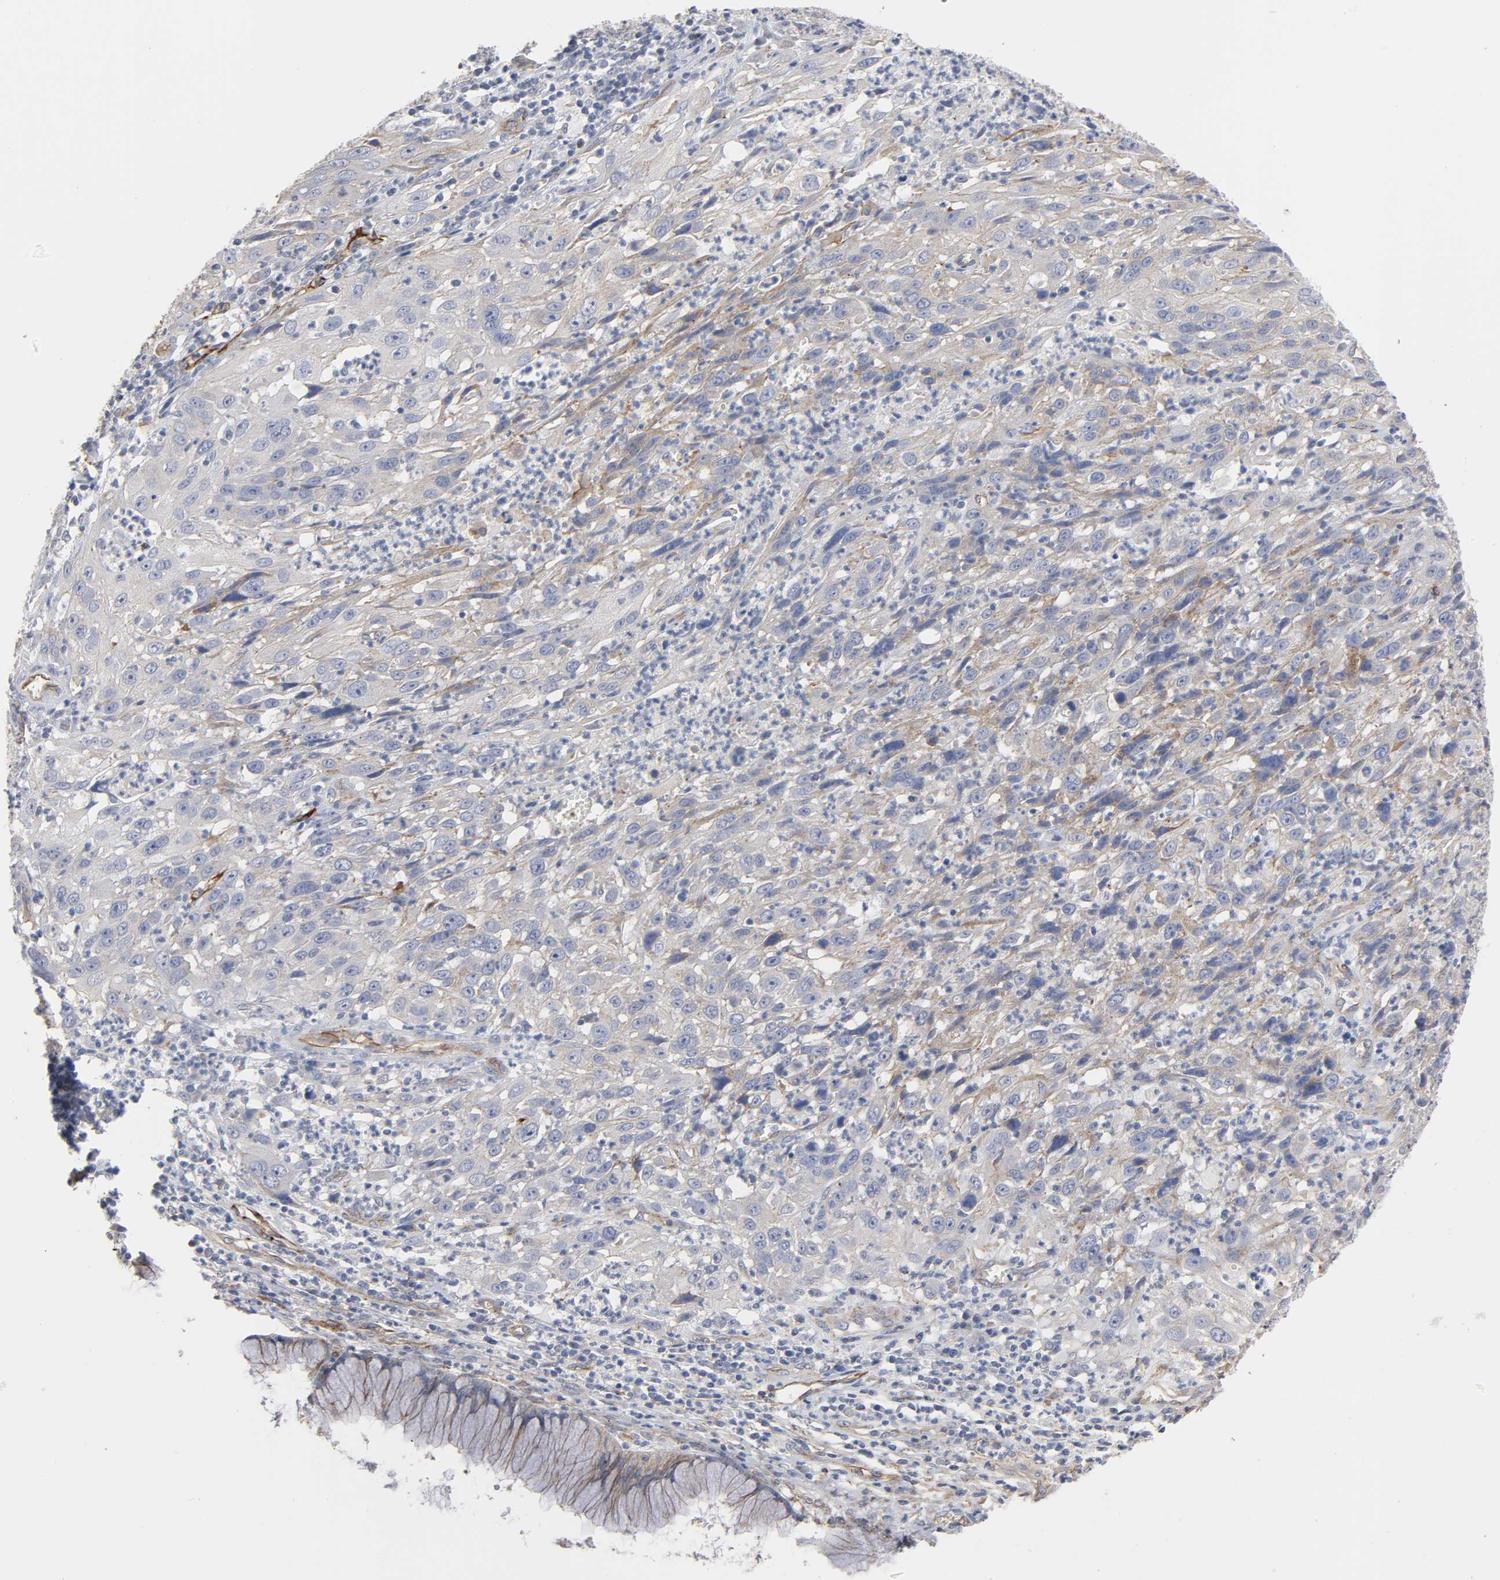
{"staining": {"intensity": "weak", "quantity": "25%-75%", "location": "cytoplasmic/membranous"}, "tissue": "cervical cancer", "cell_type": "Tumor cells", "image_type": "cancer", "snomed": [{"axis": "morphology", "description": "Squamous cell carcinoma, NOS"}, {"axis": "topography", "description": "Cervix"}], "caption": "Human cervical cancer stained with a protein marker exhibits weak staining in tumor cells.", "gene": "SPTAN1", "patient": {"sex": "female", "age": 32}}